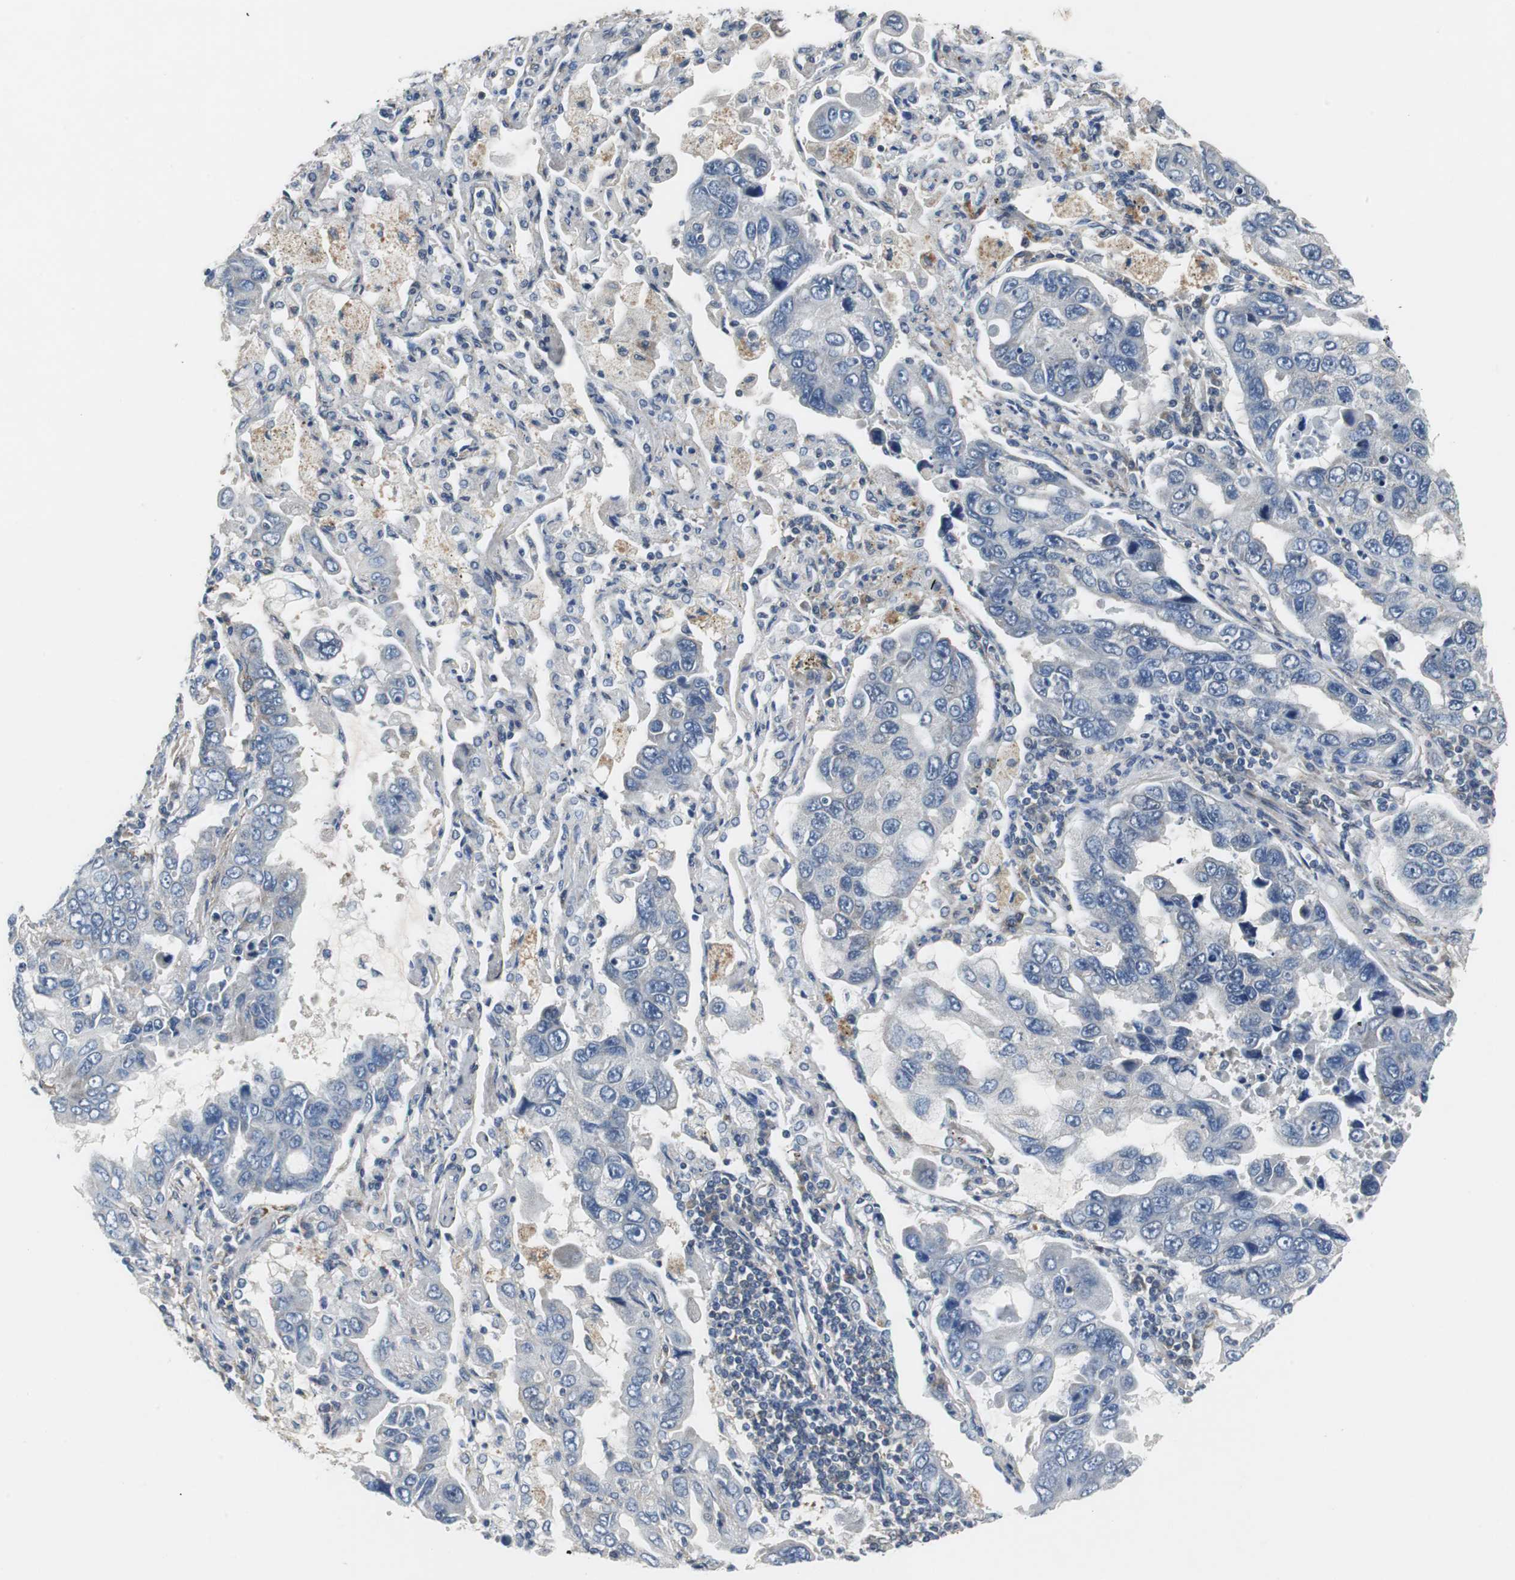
{"staining": {"intensity": "weak", "quantity": "<25%", "location": "cytoplasmic/membranous"}, "tissue": "lung cancer", "cell_type": "Tumor cells", "image_type": "cancer", "snomed": [{"axis": "morphology", "description": "Adenocarcinoma, NOS"}, {"axis": "topography", "description": "Lung"}], "caption": "The photomicrograph exhibits no staining of tumor cells in adenocarcinoma (lung).", "gene": "ISCU", "patient": {"sex": "male", "age": 64}}